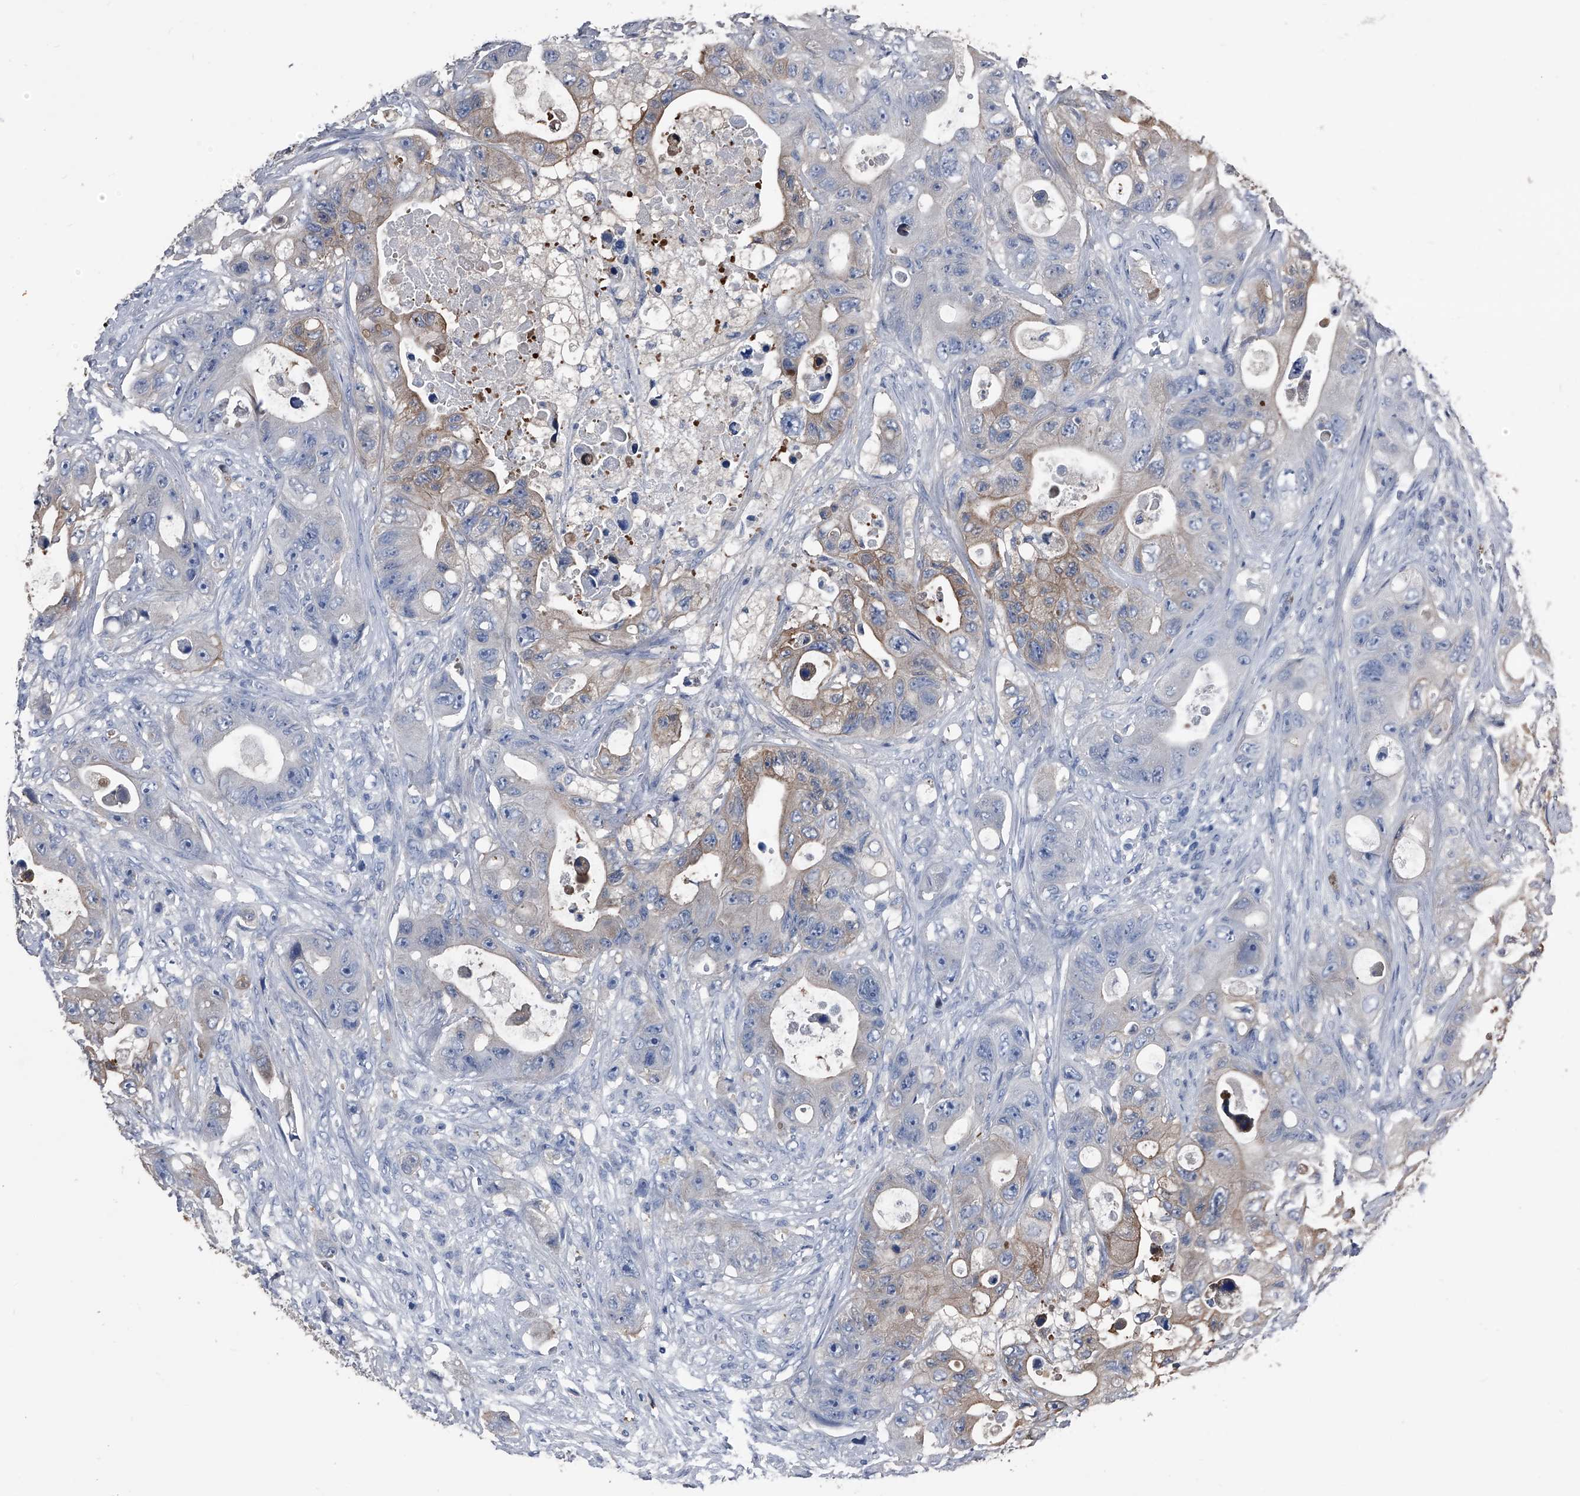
{"staining": {"intensity": "weak", "quantity": "25%-75%", "location": "cytoplasmic/membranous"}, "tissue": "colorectal cancer", "cell_type": "Tumor cells", "image_type": "cancer", "snomed": [{"axis": "morphology", "description": "Adenocarcinoma, NOS"}, {"axis": "topography", "description": "Colon"}], "caption": "Immunohistochemistry histopathology image of neoplastic tissue: colorectal cancer (adenocarcinoma) stained using IHC reveals low levels of weak protein expression localized specifically in the cytoplasmic/membranous of tumor cells, appearing as a cytoplasmic/membranous brown color.", "gene": "KIF13A", "patient": {"sex": "female", "age": 46}}